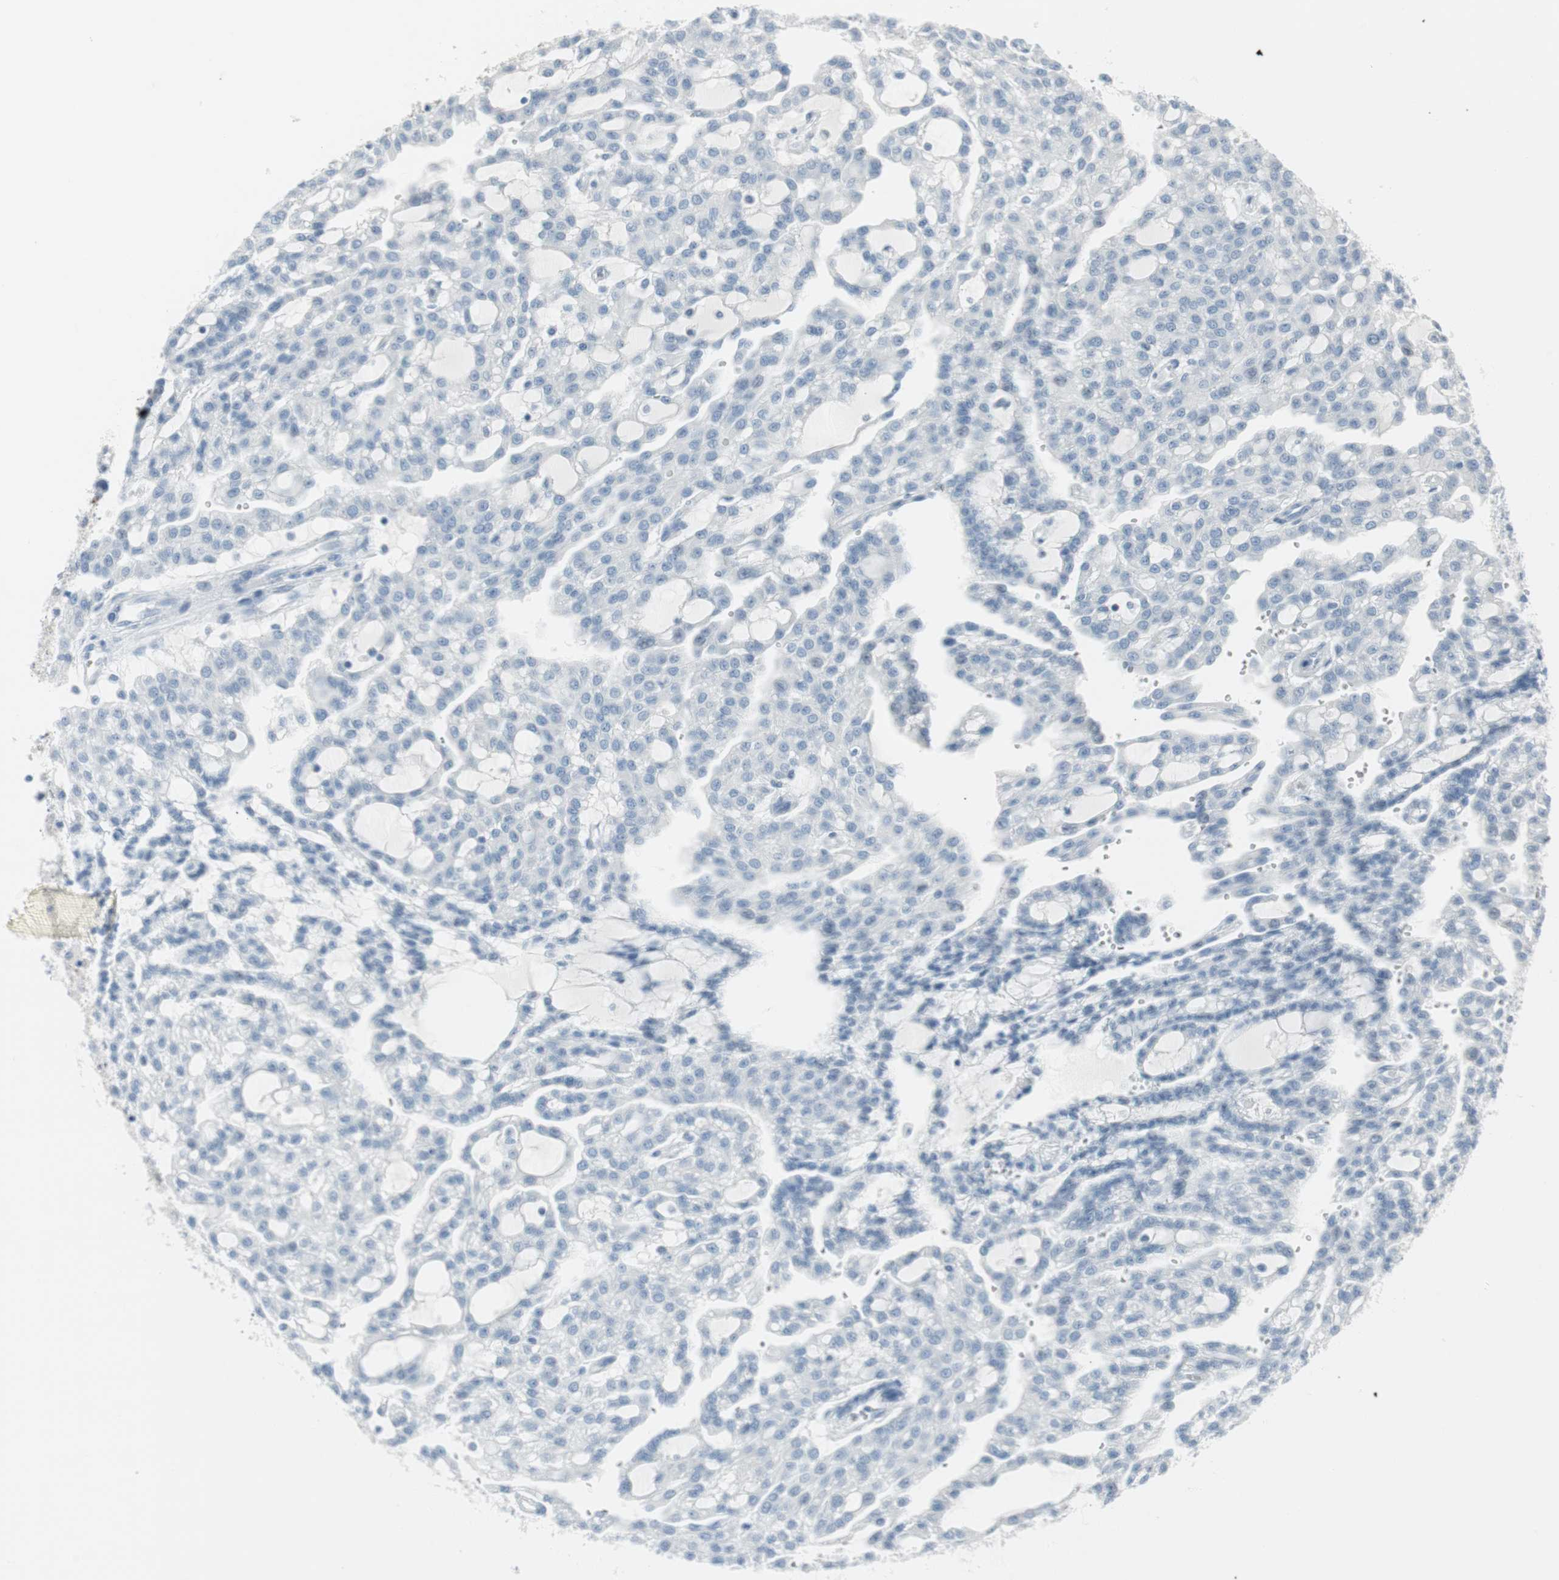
{"staining": {"intensity": "negative", "quantity": "none", "location": "none"}, "tissue": "renal cancer", "cell_type": "Tumor cells", "image_type": "cancer", "snomed": [{"axis": "morphology", "description": "Adenocarcinoma, NOS"}, {"axis": "topography", "description": "Kidney"}], "caption": "Human renal cancer stained for a protein using IHC displays no expression in tumor cells.", "gene": "AGR2", "patient": {"sex": "male", "age": 63}}